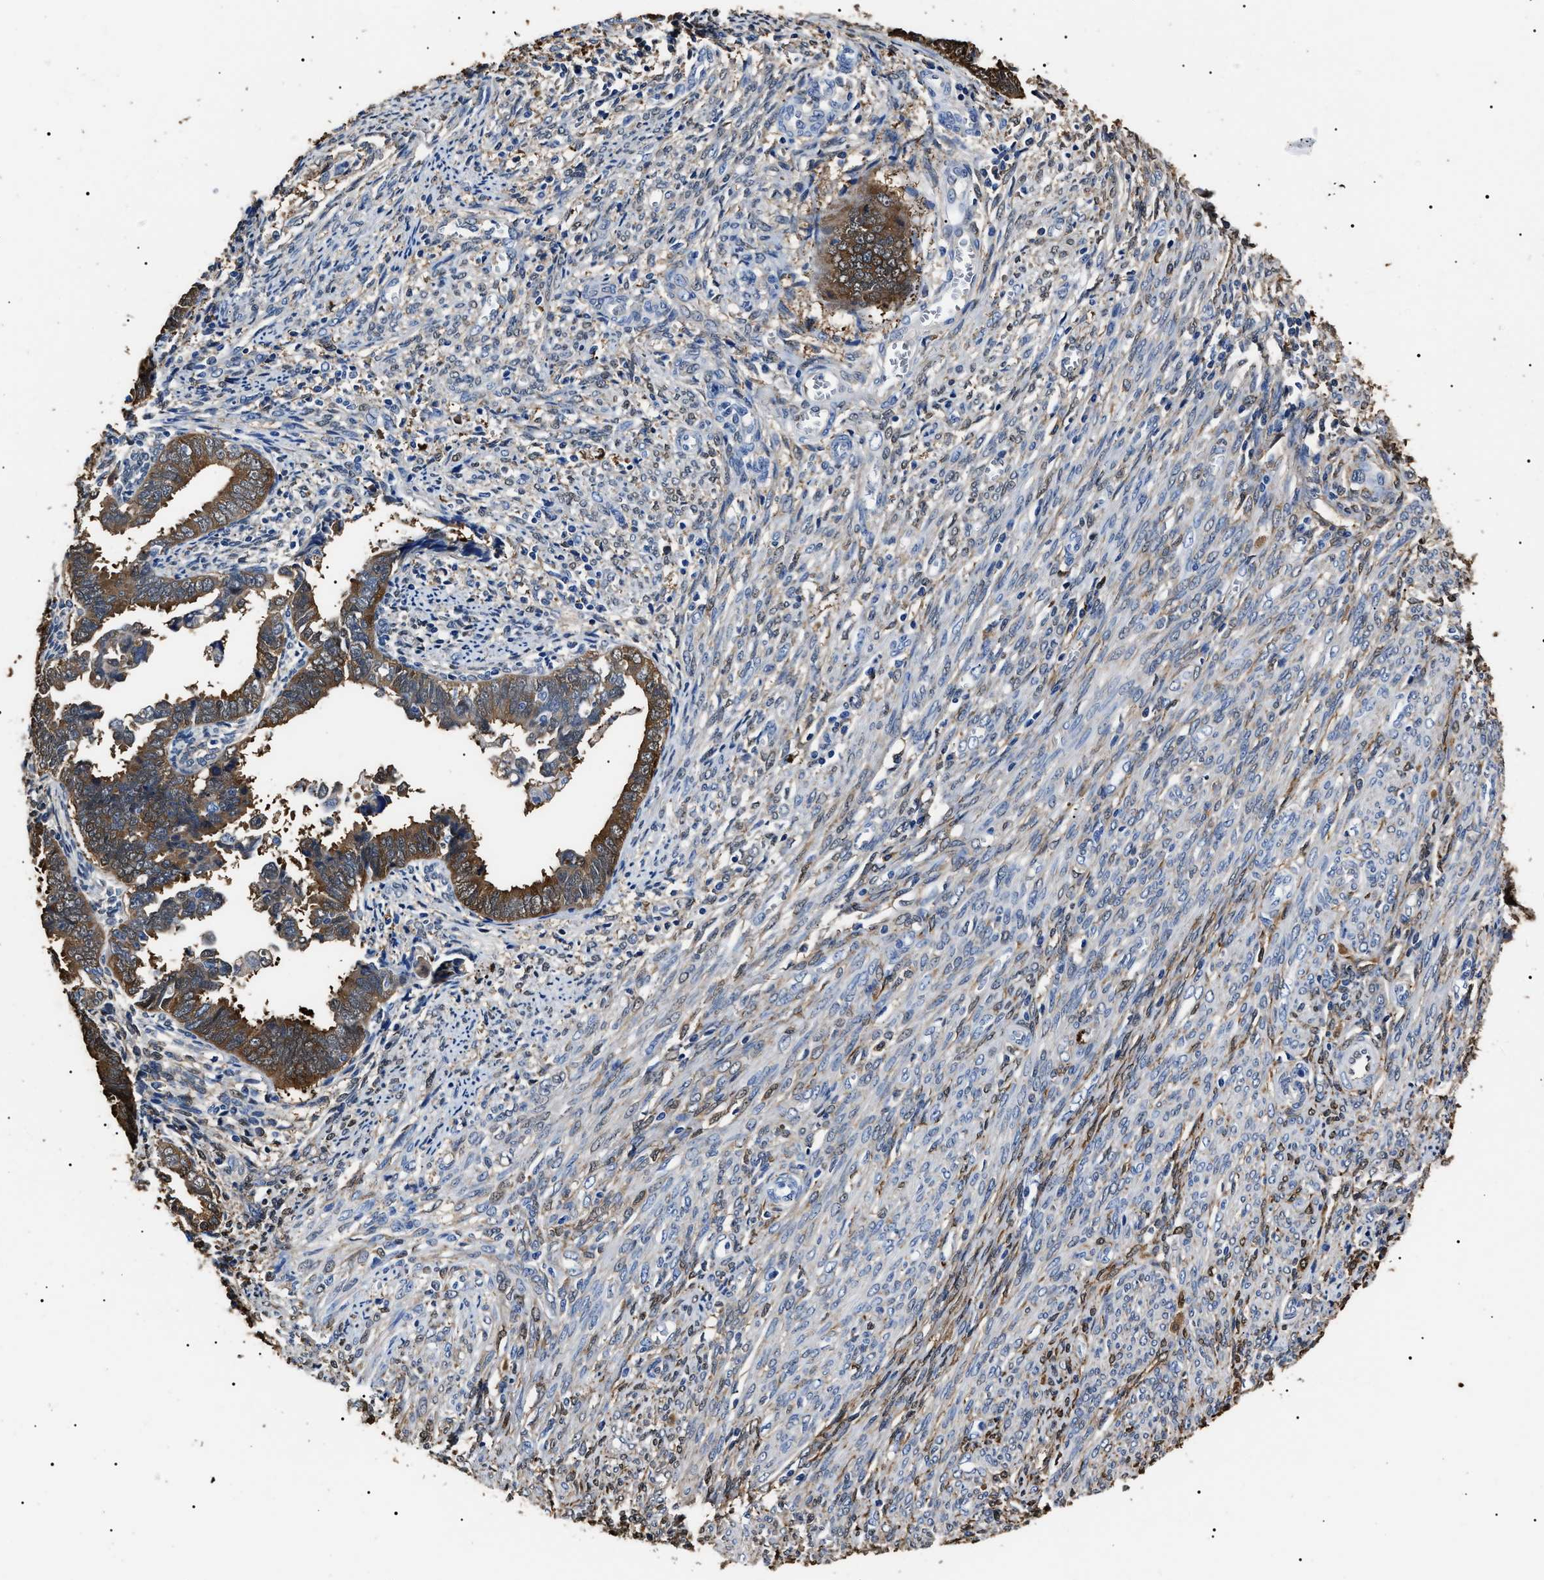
{"staining": {"intensity": "moderate", "quantity": ">75%", "location": "cytoplasmic/membranous"}, "tissue": "endometrial cancer", "cell_type": "Tumor cells", "image_type": "cancer", "snomed": [{"axis": "morphology", "description": "Adenocarcinoma, NOS"}, {"axis": "topography", "description": "Endometrium"}], "caption": "A histopathology image showing moderate cytoplasmic/membranous expression in about >75% of tumor cells in endometrial cancer, as visualized by brown immunohistochemical staining.", "gene": "ALDH1A1", "patient": {"sex": "female", "age": 75}}